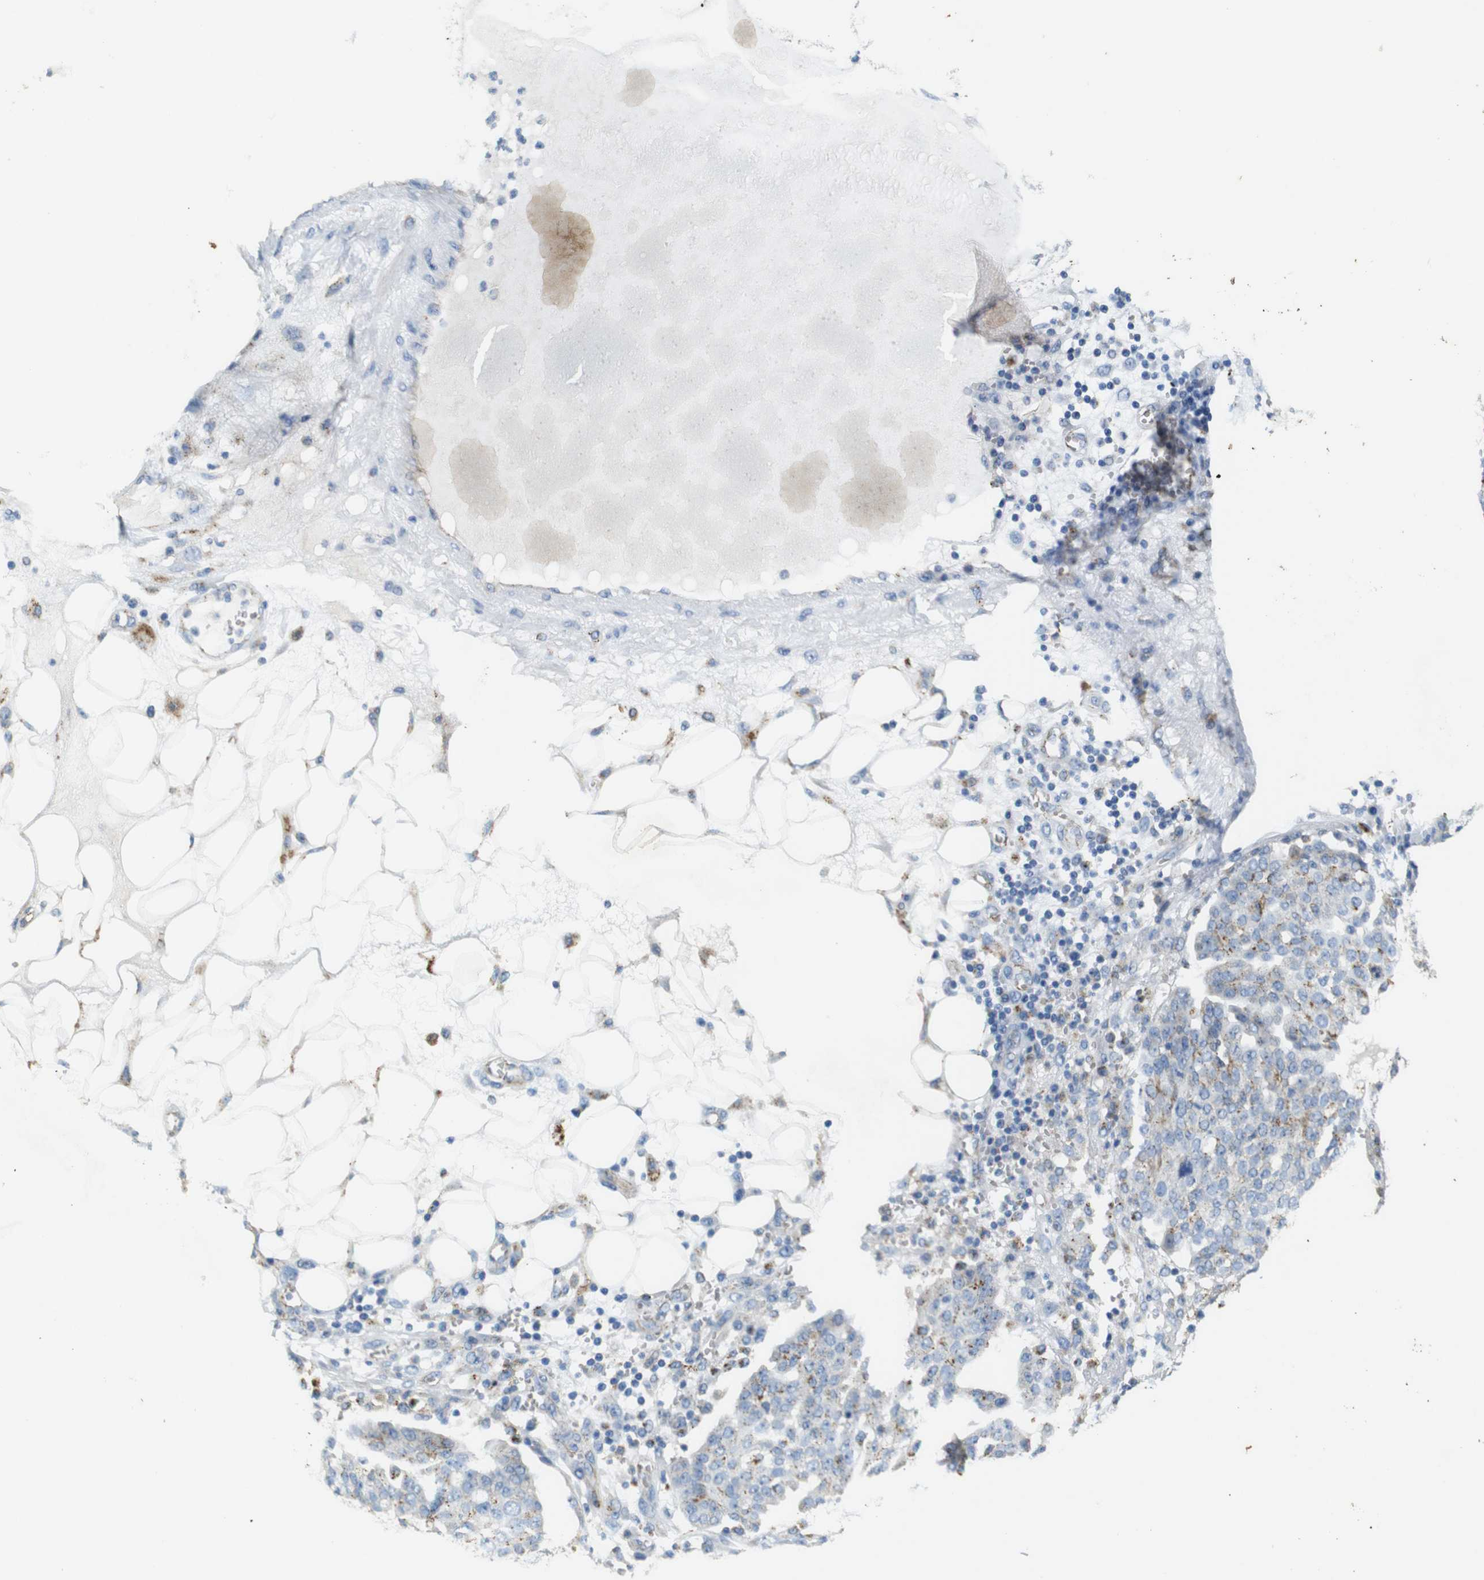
{"staining": {"intensity": "weak", "quantity": "<25%", "location": "cytoplasmic/membranous"}, "tissue": "ovarian cancer", "cell_type": "Tumor cells", "image_type": "cancer", "snomed": [{"axis": "morphology", "description": "Cystadenocarcinoma, serous, NOS"}, {"axis": "topography", "description": "Soft tissue"}, {"axis": "topography", "description": "Ovary"}], "caption": "IHC micrograph of neoplastic tissue: human ovarian serous cystadenocarcinoma stained with DAB shows no significant protein positivity in tumor cells. Nuclei are stained in blue.", "gene": "NHLRC3", "patient": {"sex": "female", "age": 57}}